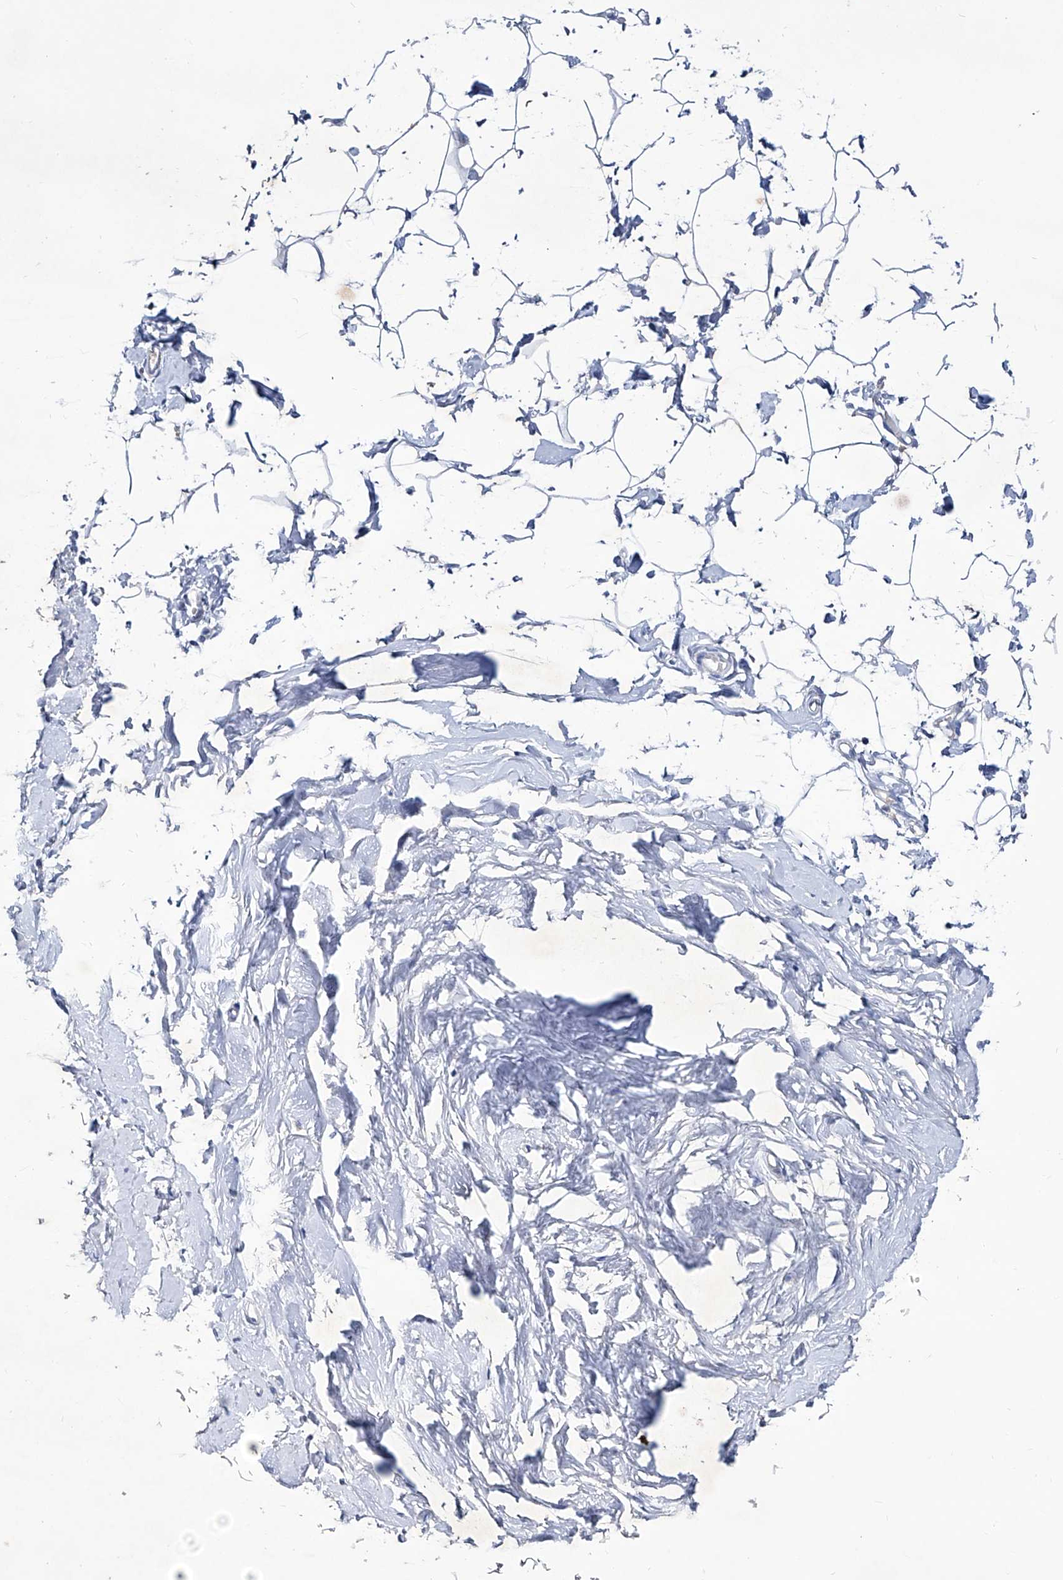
{"staining": {"intensity": "negative", "quantity": "none", "location": "none"}, "tissue": "adipose tissue", "cell_type": "Adipocytes", "image_type": "normal", "snomed": [{"axis": "morphology", "description": "Normal tissue, NOS"}, {"axis": "topography", "description": "Breast"}], "caption": "High power microscopy micrograph of an IHC micrograph of unremarkable adipose tissue, revealing no significant positivity in adipocytes.", "gene": "KLHL17", "patient": {"sex": "female", "age": 23}}